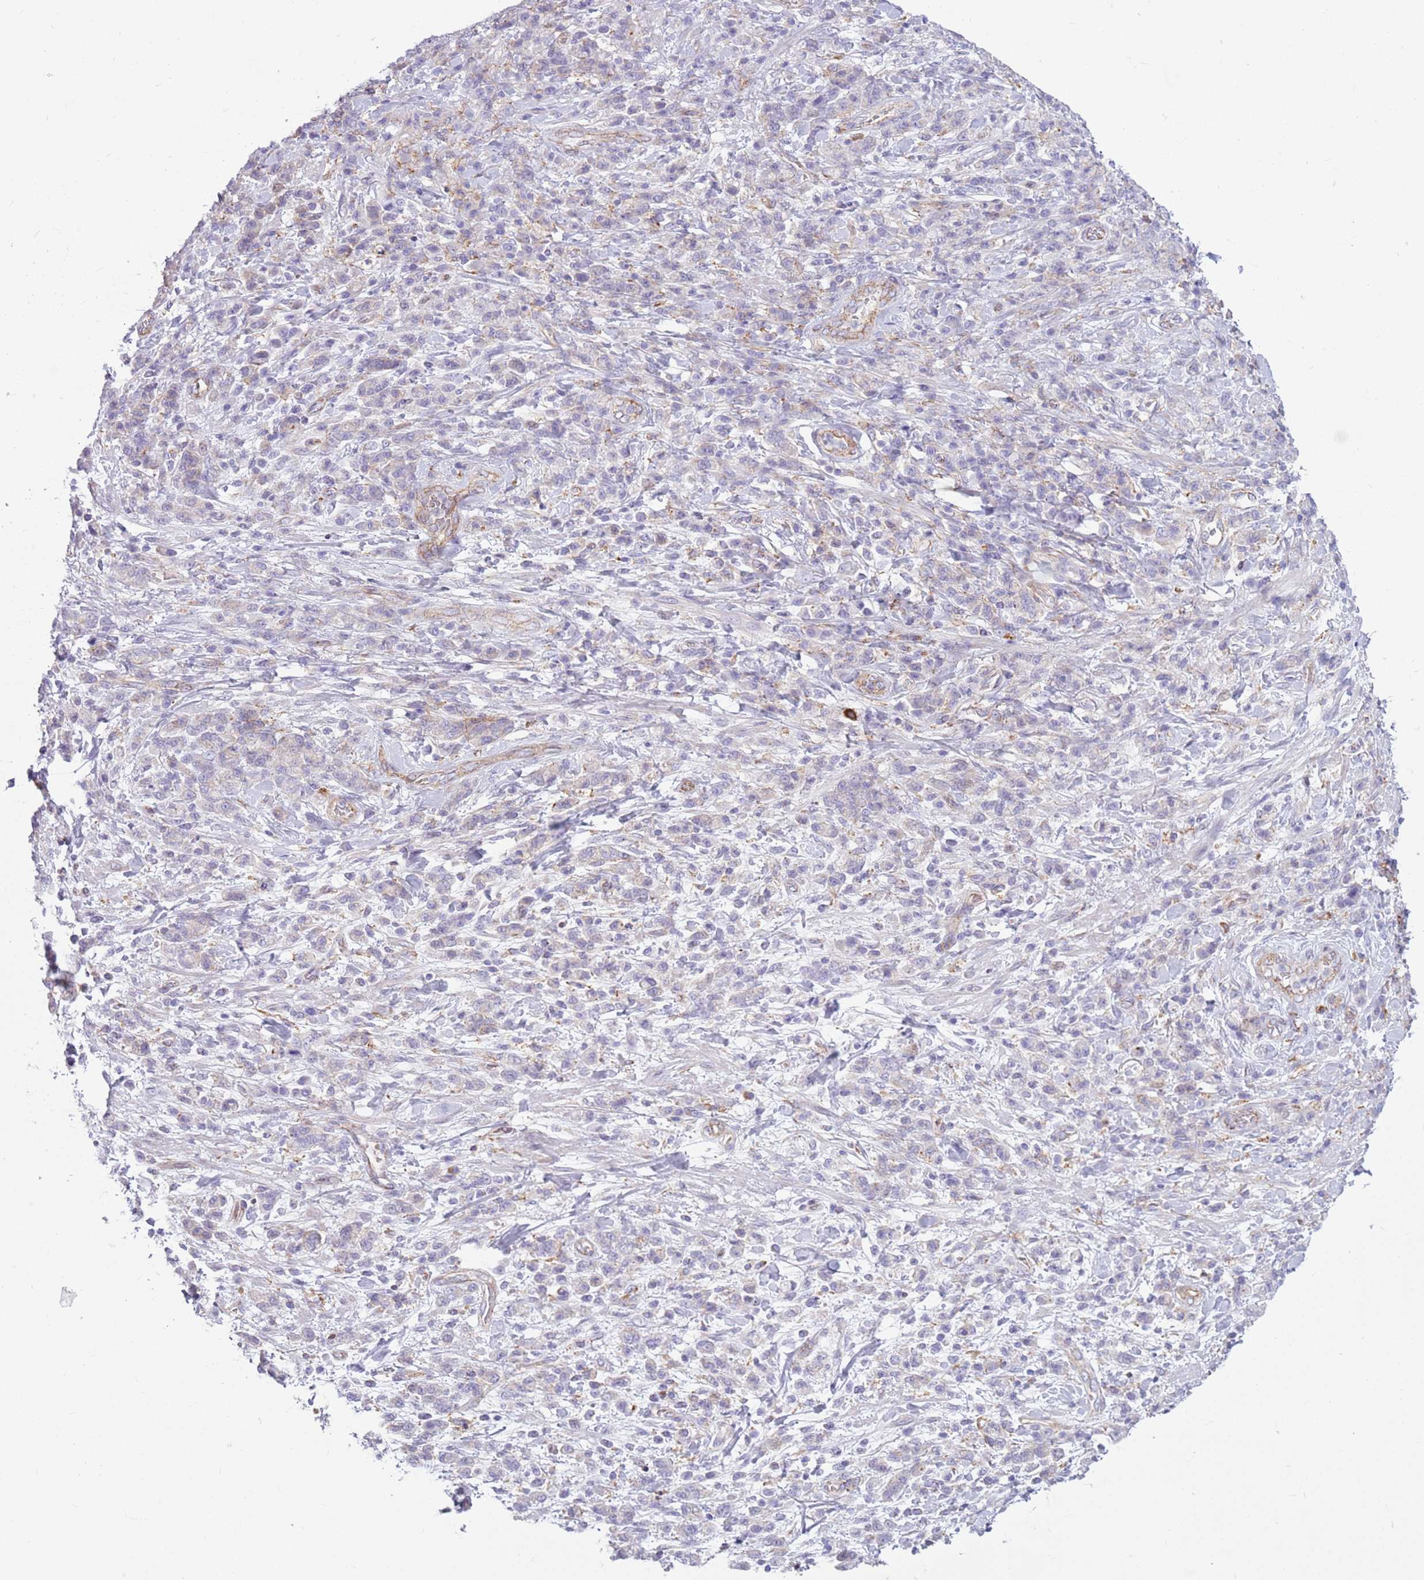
{"staining": {"intensity": "negative", "quantity": "none", "location": "none"}, "tissue": "stomach cancer", "cell_type": "Tumor cells", "image_type": "cancer", "snomed": [{"axis": "morphology", "description": "Adenocarcinoma, NOS"}, {"axis": "topography", "description": "Stomach"}], "caption": "Stomach cancer (adenocarcinoma) was stained to show a protein in brown. There is no significant expression in tumor cells.", "gene": "SNX6", "patient": {"sex": "male", "age": 77}}